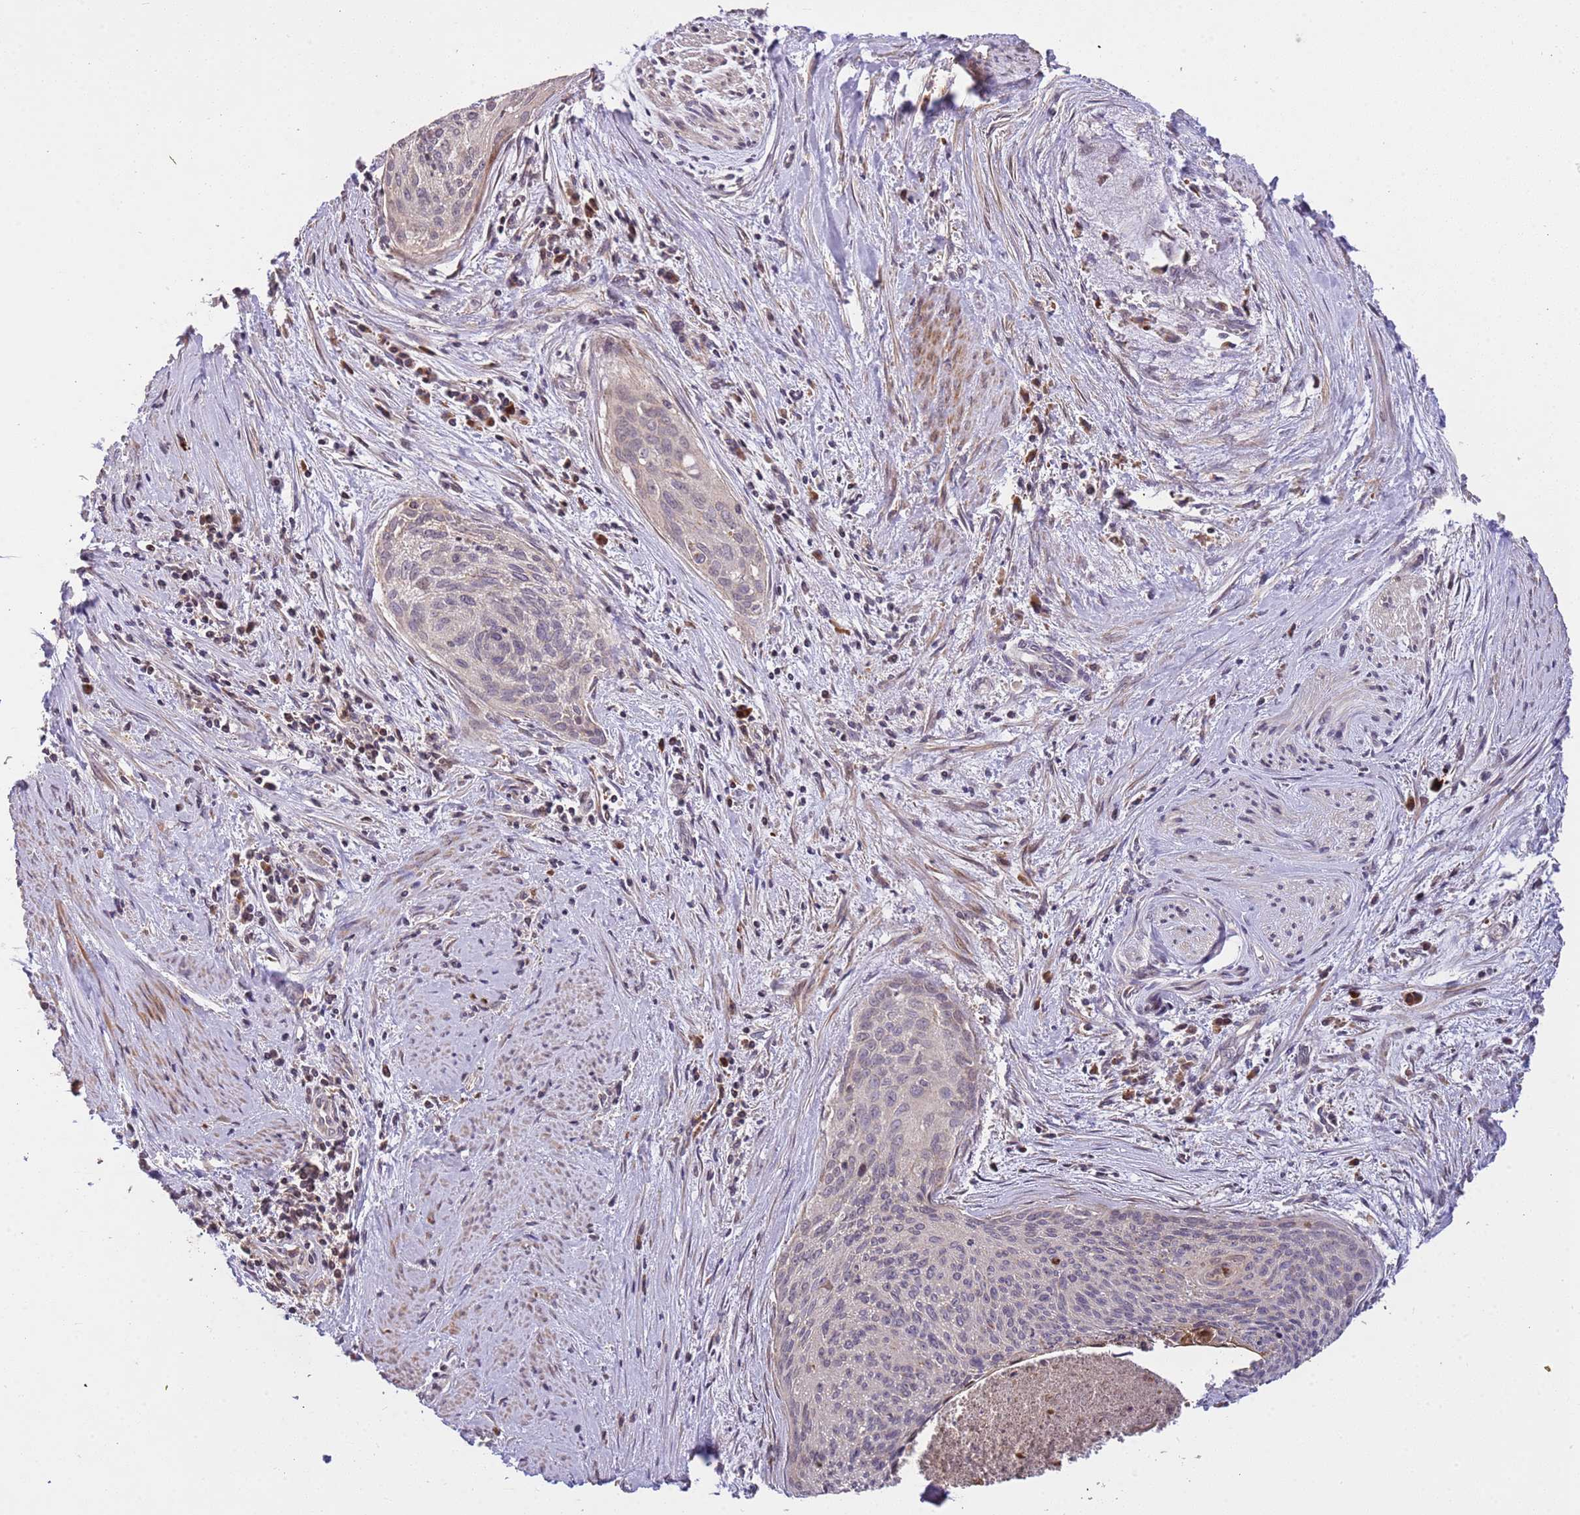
{"staining": {"intensity": "negative", "quantity": "none", "location": "none"}, "tissue": "cervical cancer", "cell_type": "Tumor cells", "image_type": "cancer", "snomed": [{"axis": "morphology", "description": "Squamous cell carcinoma, NOS"}, {"axis": "topography", "description": "Cervix"}], "caption": "Immunohistochemistry (IHC) of human cervical squamous cell carcinoma shows no positivity in tumor cells. Brightfield microscopy of immunohistochemistry stained with DAB (brown) and hematoxylin (blue), captured at high magnification.", "gene": "SLC16A4", "patient": {"sex": "female", "age": 55}}